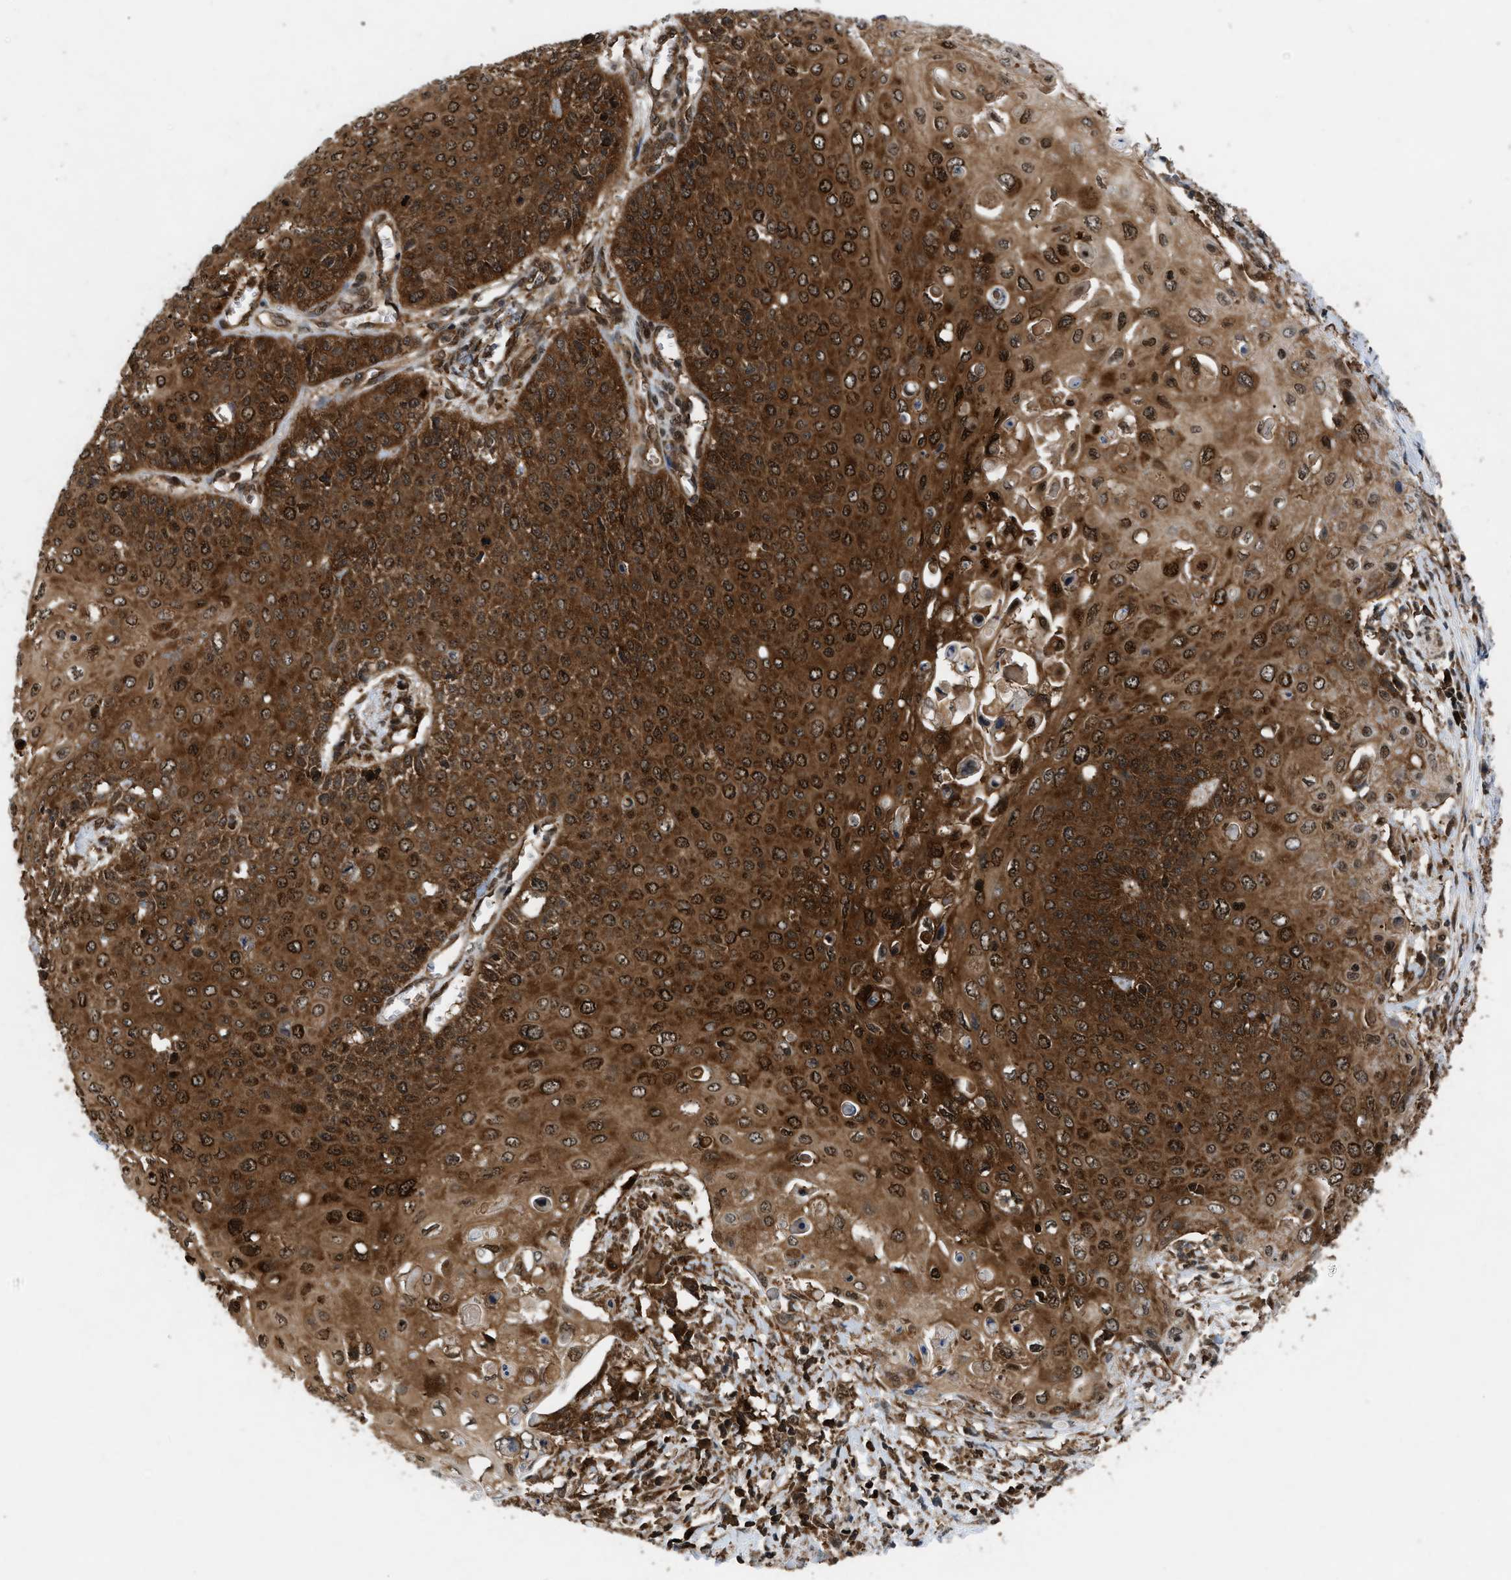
{"staining": {"intensity": "strong", "quantity": ">75%", "location": "cytoplasmic/membranous,nuclear"}, "tissue": "cervical cancer", "cell_type": "Tumor cells", "image_type": "cancer", "snomed": [{"axis": "morphology", "description": "Squamous cell carcinoma, NOS"}, {"axis": "topography", "description": "Cervix"}], "caption": "A brown stain shows strong cytoplasmic/membranous and nuclear expression of a protein in cervical cancer tumor cells.", "gene": "OXSR1", "patient": {"sex": "female", "age": 39}}